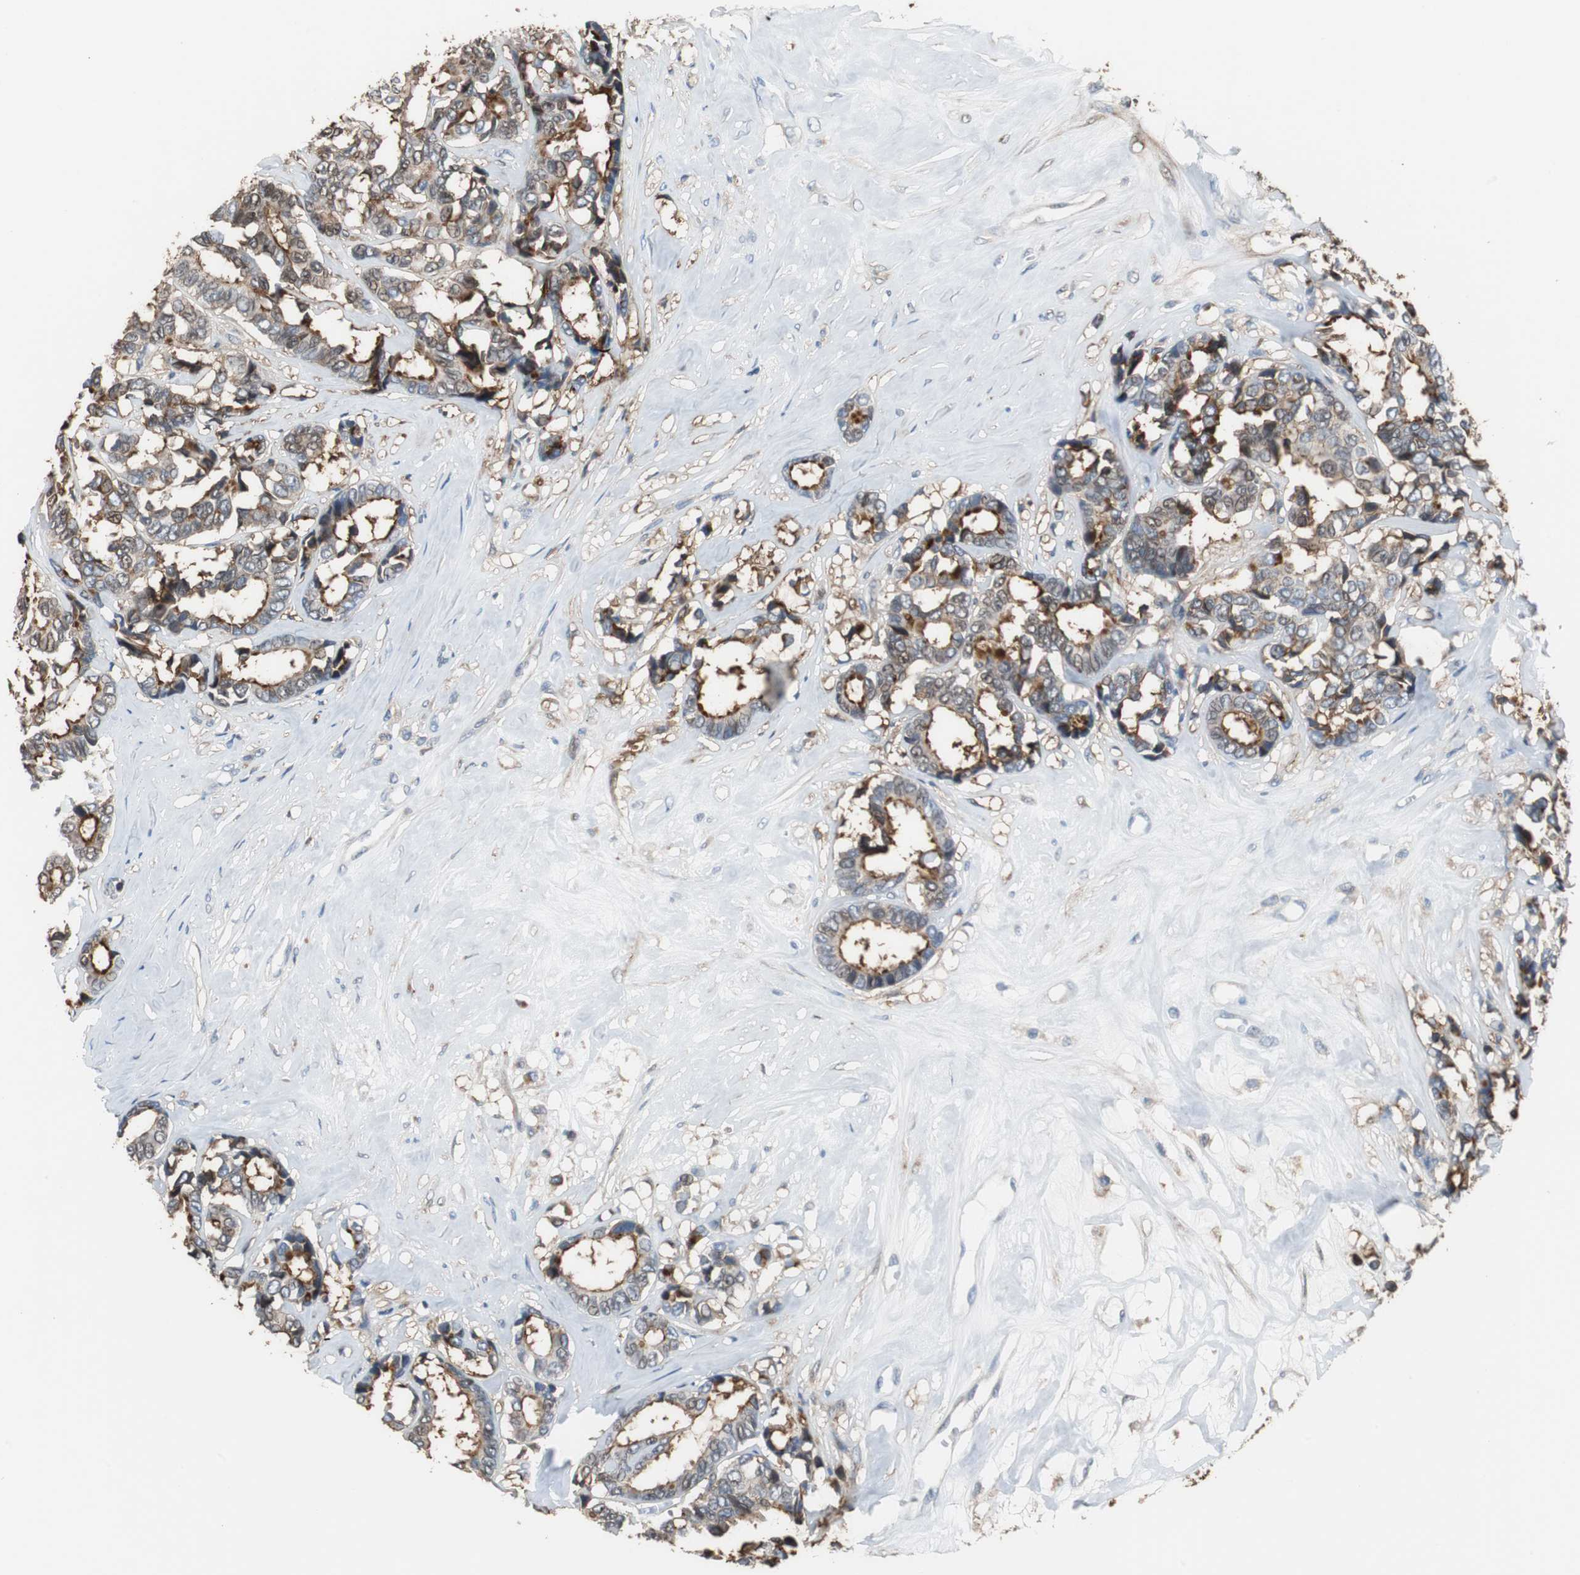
{"staining": {"intensity": "moderate", "quantity": "25%-75%", "location": "cytoplasmic/membranous"}, "tissue": "breast cancer", "cell_type": "Tumor cells", "image_type": "cancer", "snomed": [{"axis": "morphology", "description": "Duct carcinoma"}, {"axis": "topography", "description": "Breast"}], "caption": "Moderate cytoplasmic/membranous positivity is appreciated in about 25%-75% of tumor cells in infiltrating ductal carcinoma (breast).", "gene": "ANXA4", "patient": {"sex": "female", "age": 87}}